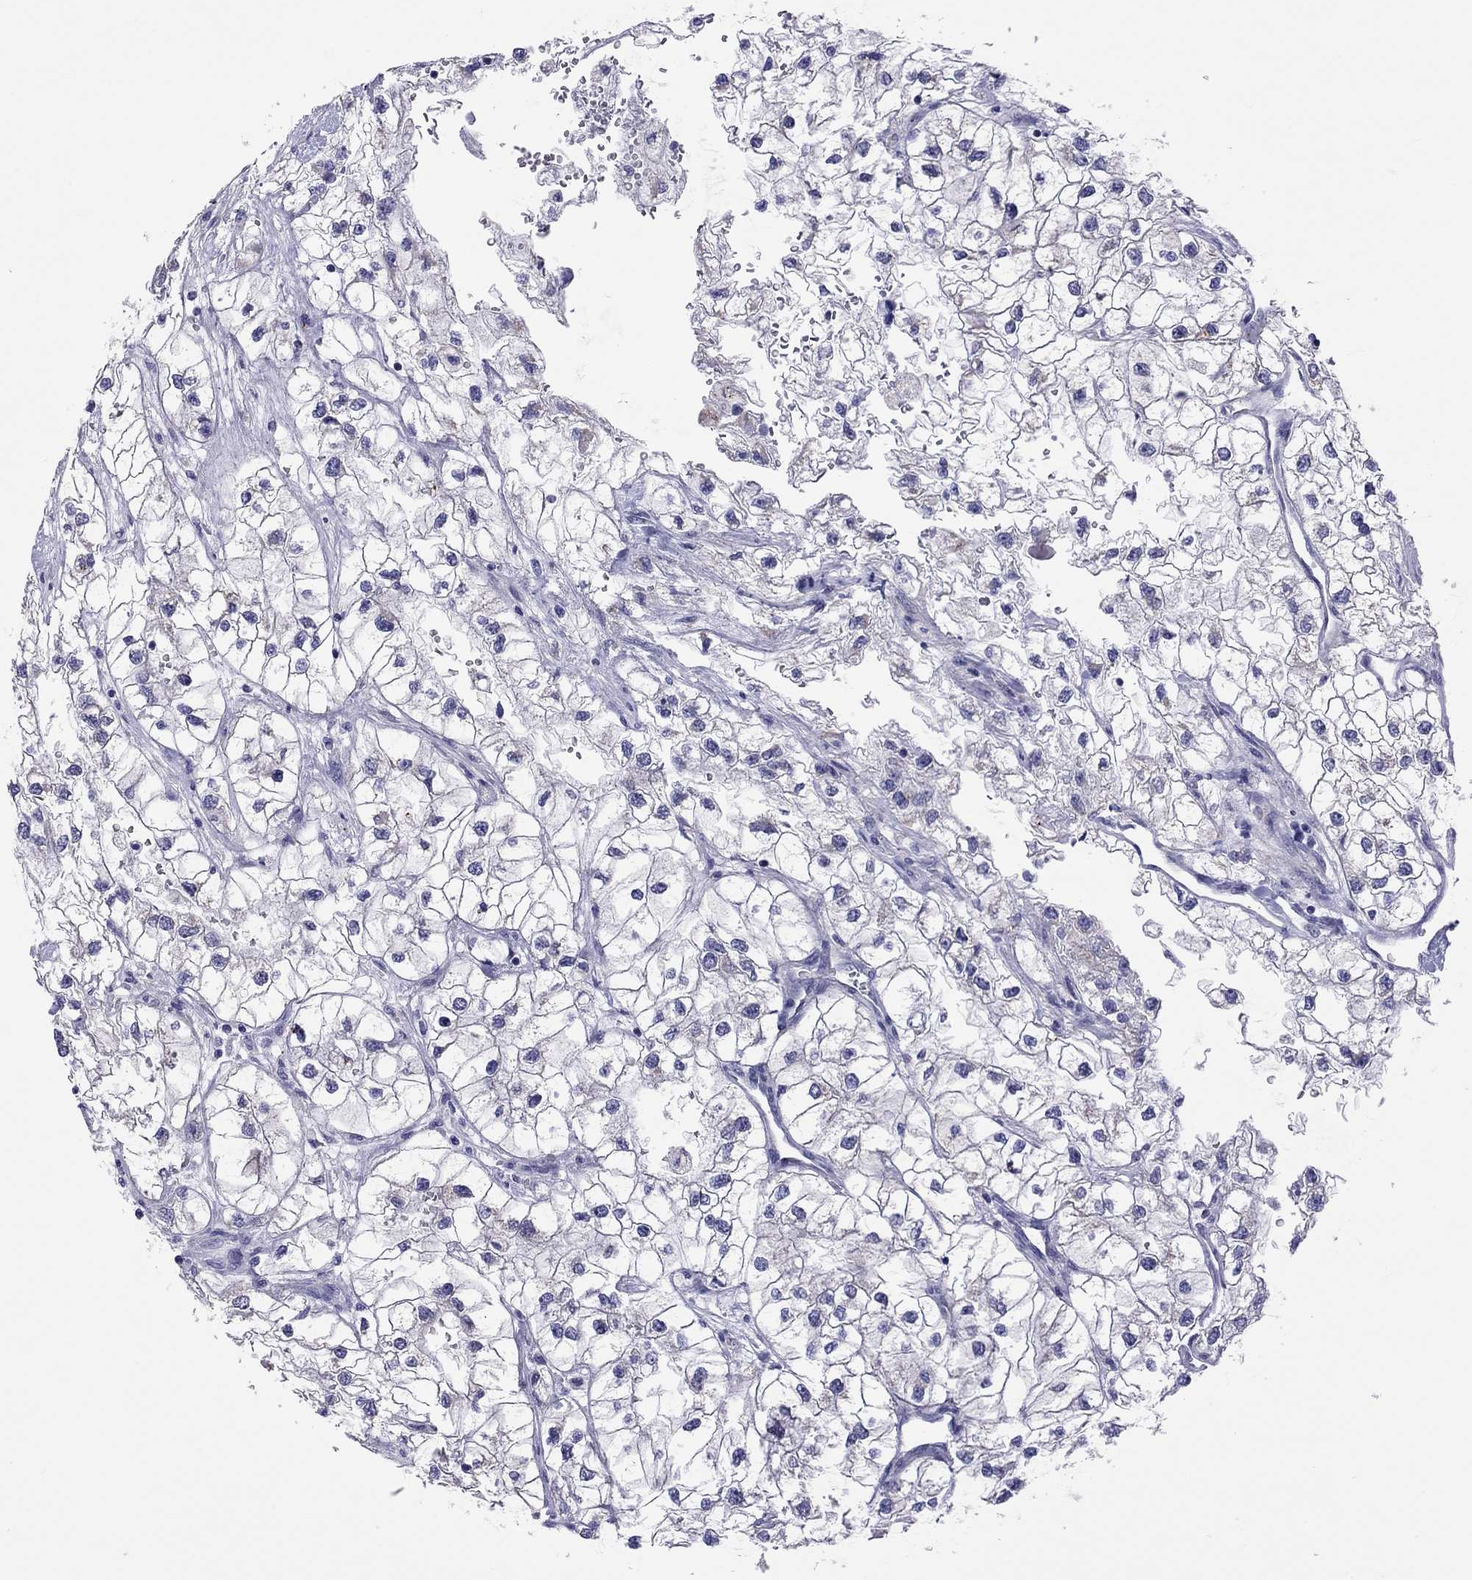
{"staining": {"intensity": "negative", "quantity": "none", "location": "none"}, "tissue": "renal cancer", "cell_type": "Tumor cells", "image_type": "cancer", "snomed": [{"axis": "morphology", "description": "Adenocarcinoma, NOS"}, {"axis": "topography", "description": "Kidney"}], "caption": "Immunohistochemical staining of adenocarcinoma (renal) exhibits no significant staining in tumor cells. (Stains: DAB (3,3'-diaminobenzidine) immunohistochemistry (IHC) with hematoxylin counter stain, Microscopy: brightfield microscopy at high magnification).", "gene": "COL9A1", "patient": {"sex": "male", "age": 59}}